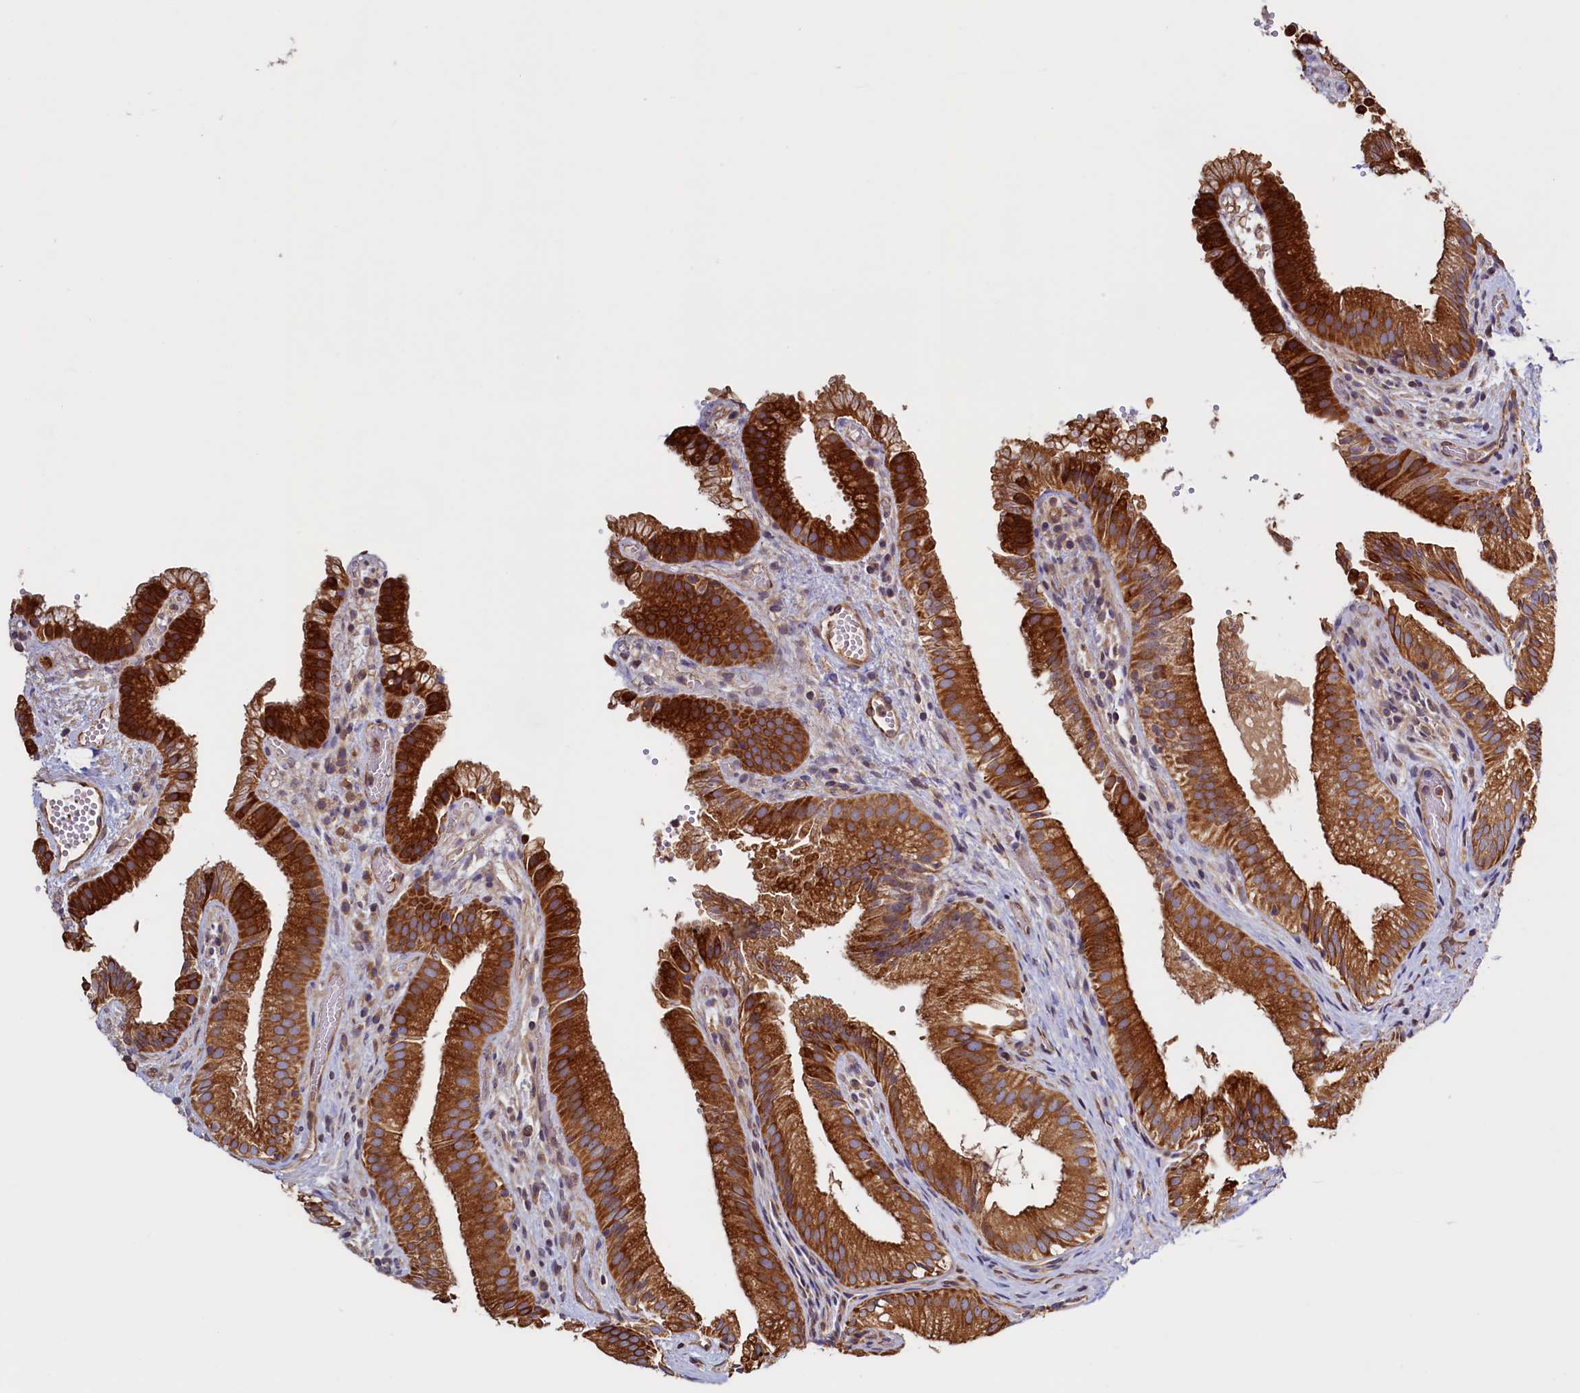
{"staining": {"intensity": "strong", "quantity": ">75%", "location": "cytoplasmic/membranous"}, "tissue": "gallbladder", "cell_type": "Glandular cells", "image_type": "normal", "snomed": [{"axis": "morphology", "description": "Normal tissue, NOS"}, {"axis": "topography", "description": "Gallbladder"}], "caption": "Gallbladder stained with DAB (3,3'-diaminobenzidine) immunohistochemistry (IHC) demonstrates high levels of strong cytoplasmic/membranous positivity in approximately >75% of glandular cells. The staining was performed using DAB to visualize the protein expression in brown, while the nuclei were stained in blue with hematoxylin (Magnification: 20x).", "gene": "ATXN2L", "patient": {"sex": "female", "age": 30}}